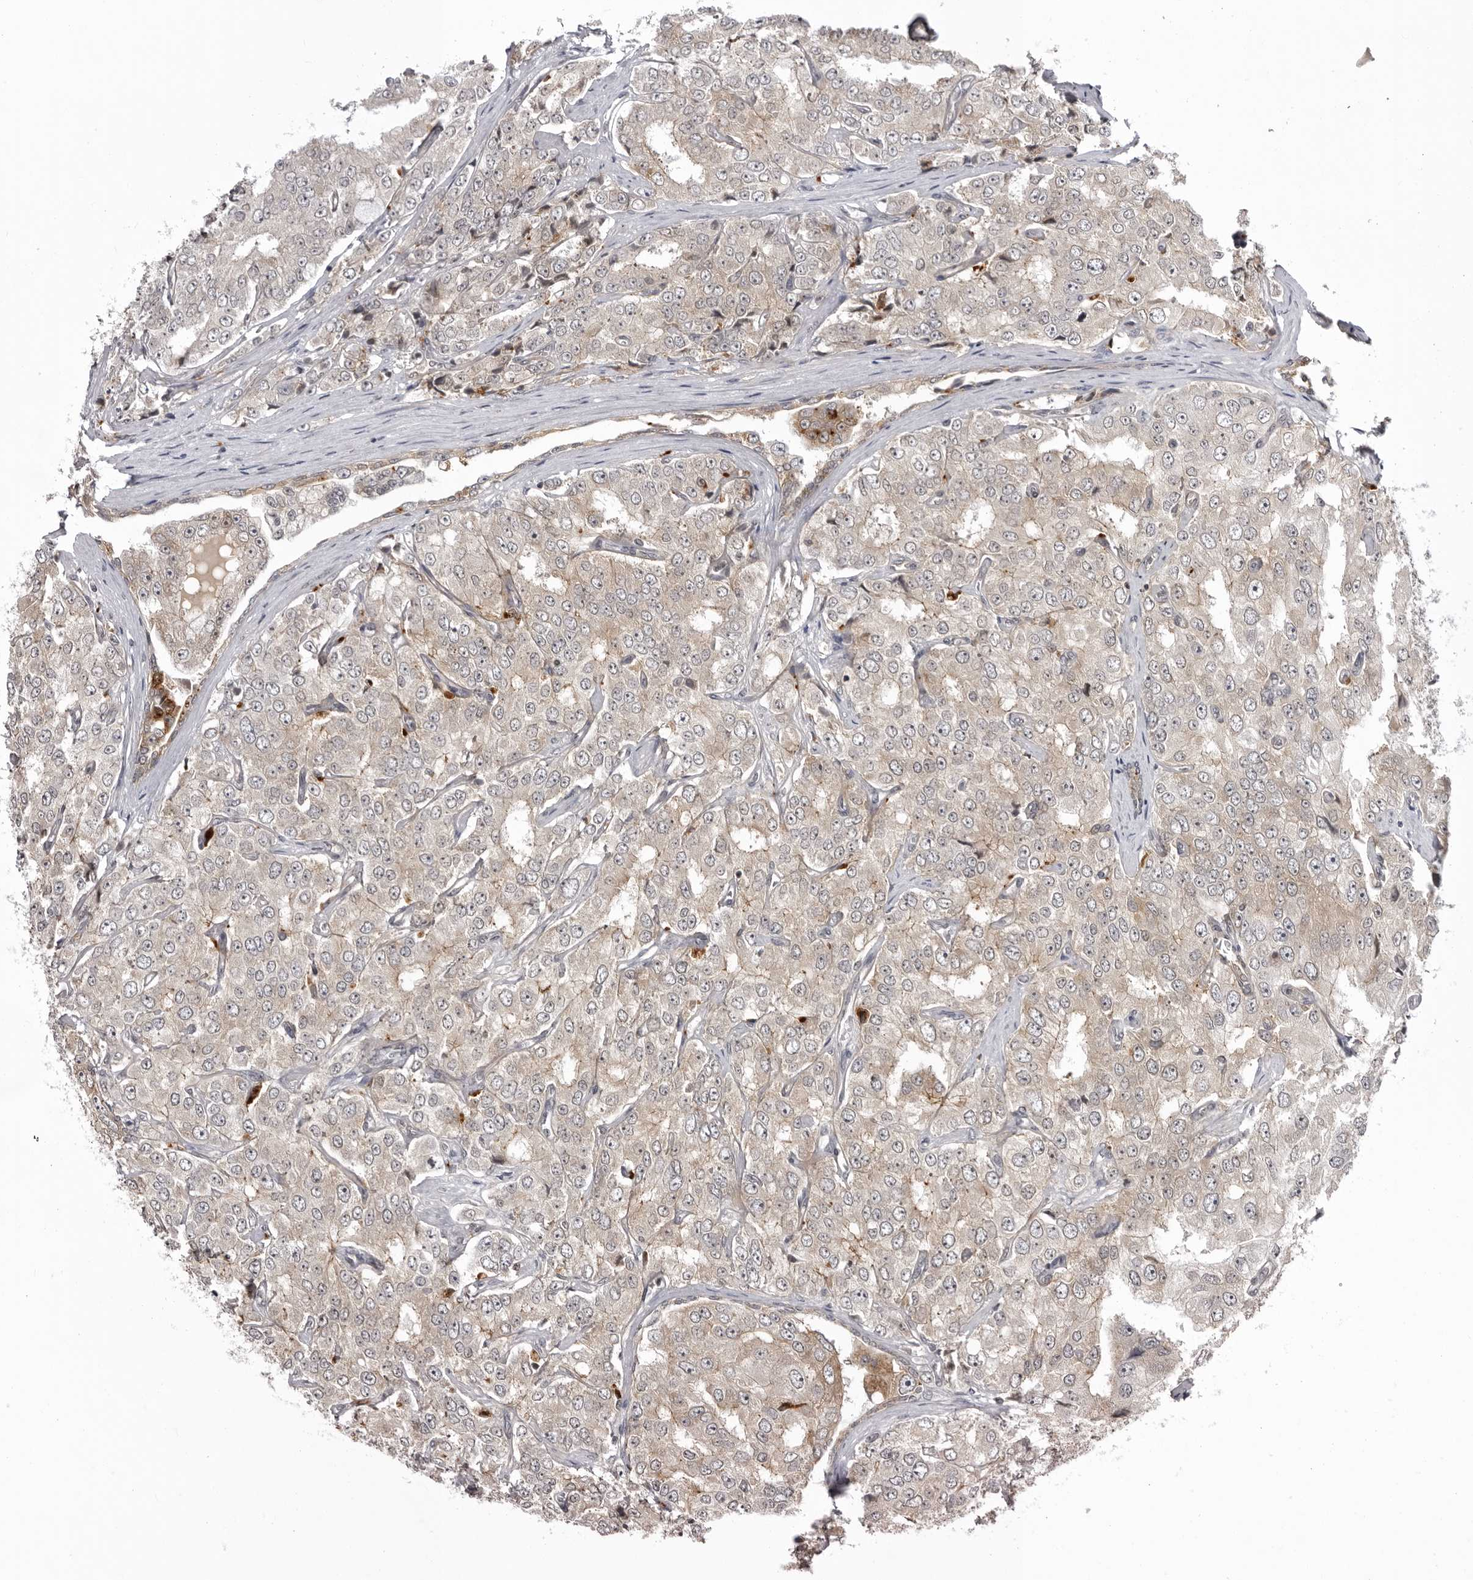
{"staining": {"intensity": "moderate", "quantity": "25%-75%", "location": "cytoplasmic/membranous"}, "tissue": "prostate cancer", "cell_type": "Tumor cells", "image_type": "cancer", "snomed": [{"axis": "morphology", "description": "Adenocarcinoma, High grade"}, {"axis": "topography", "description": "Prostate"}], "caption": "Immunohistochemical staining of prostate cancer demonstrates medium levels of moderate cytoplasmic/membranous staining in approximately 25%-75% of tumor cells.", "gene": "USP43", "patient": {"sex": "male", "age": 58}}